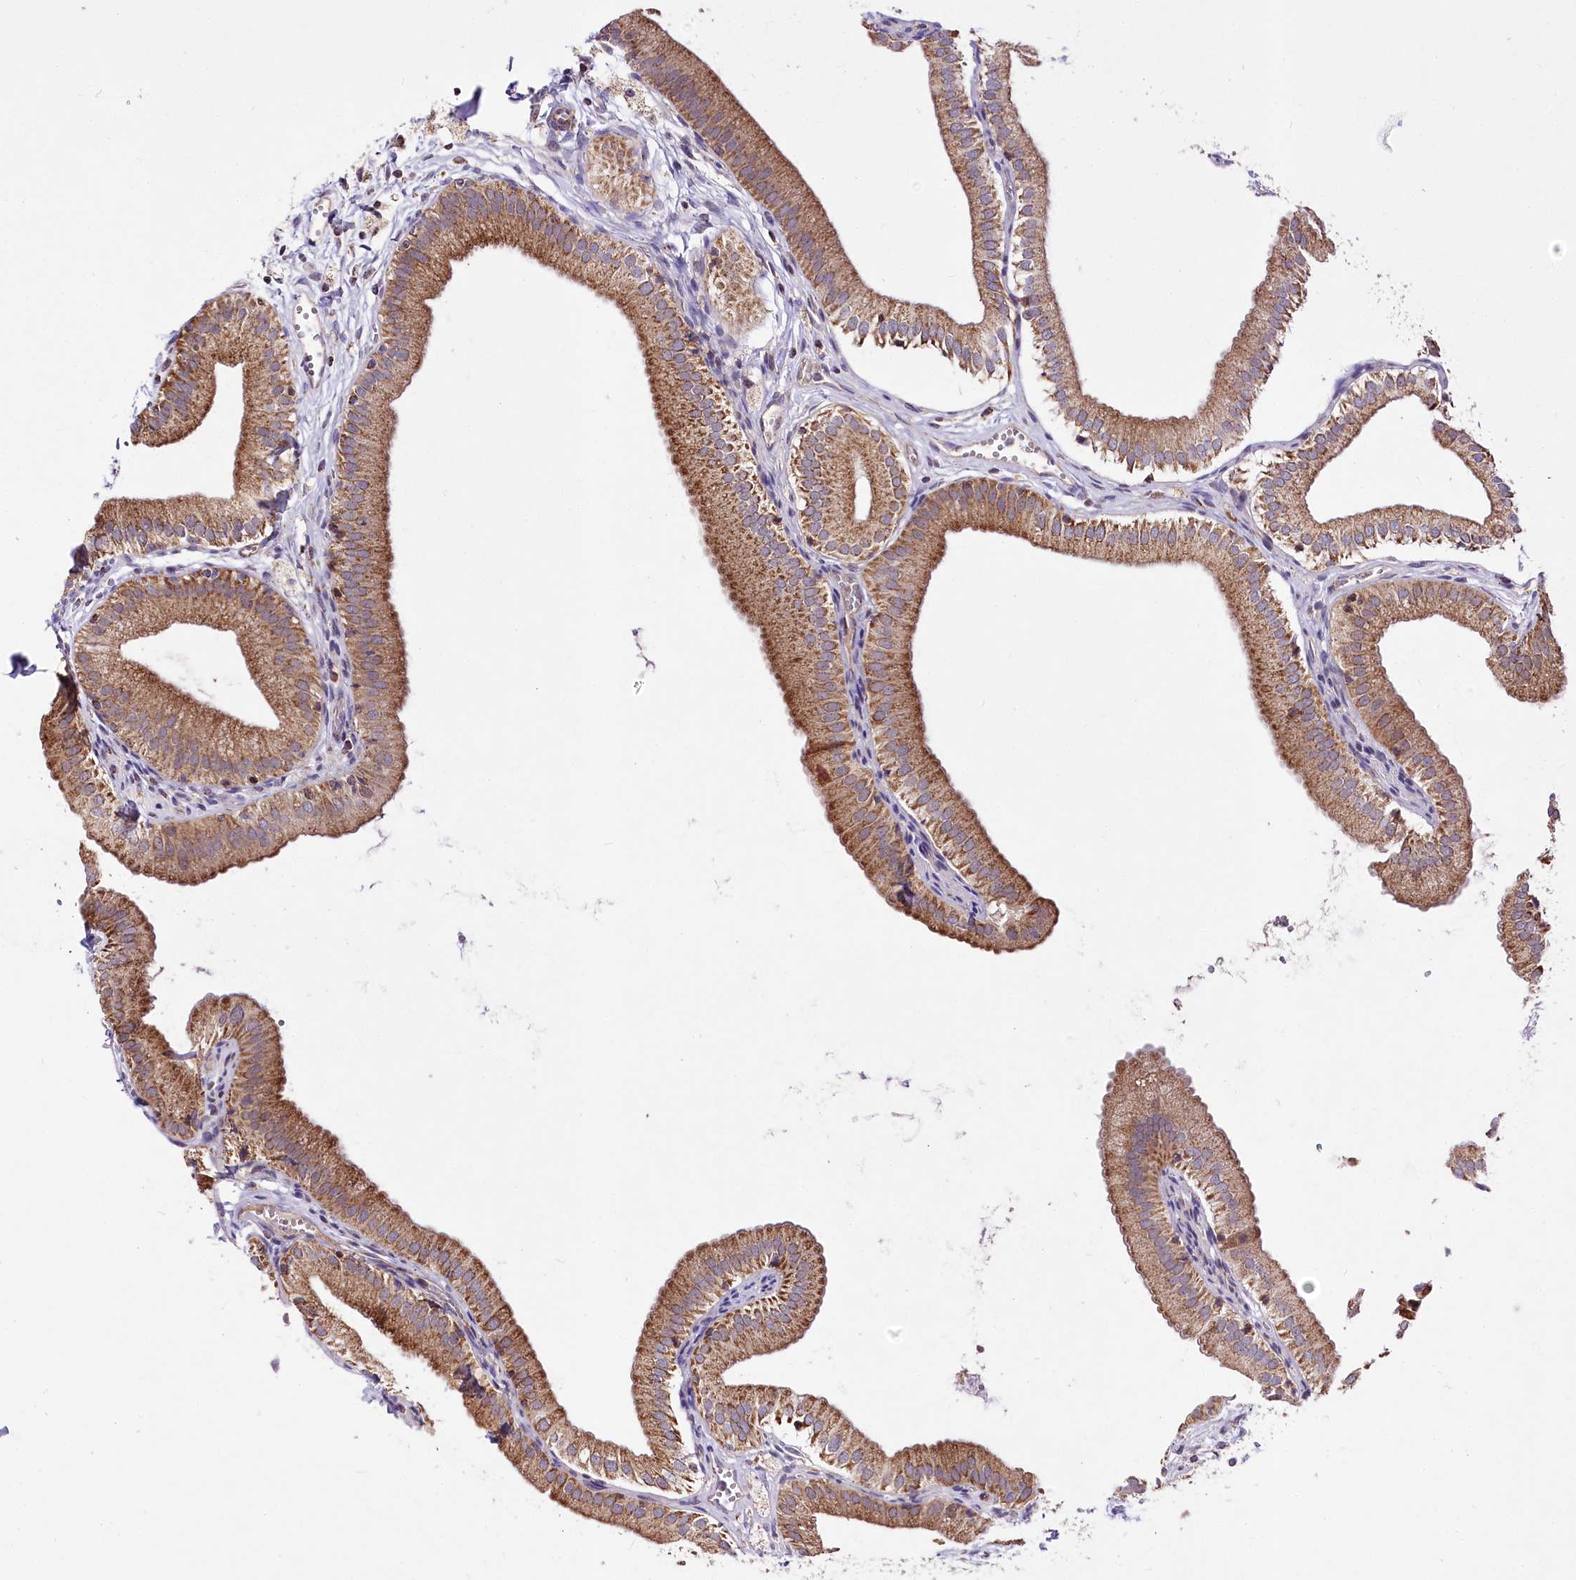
{"staining": {"intensity": "moderate", "quantity": ">75%", "location": "cytoplasmic/membranous"}, "tissue": "gallbladder", "cell_type": "Glandular cells", "image_type": "normal", "snomed": [{"axis": "morphology", "description": "Normal tissue, NOS"}, {"axis": "topography", "description": "Gallbladder"}], "caption": "Benign gallbladder was stained to show a protein in brown. There is medium levels of moderate cytoplasmic/membranous expression in approximately >75% of glandular cells.", "gene": "ATE1", "patient": {"sex": "male", "age": 55}}